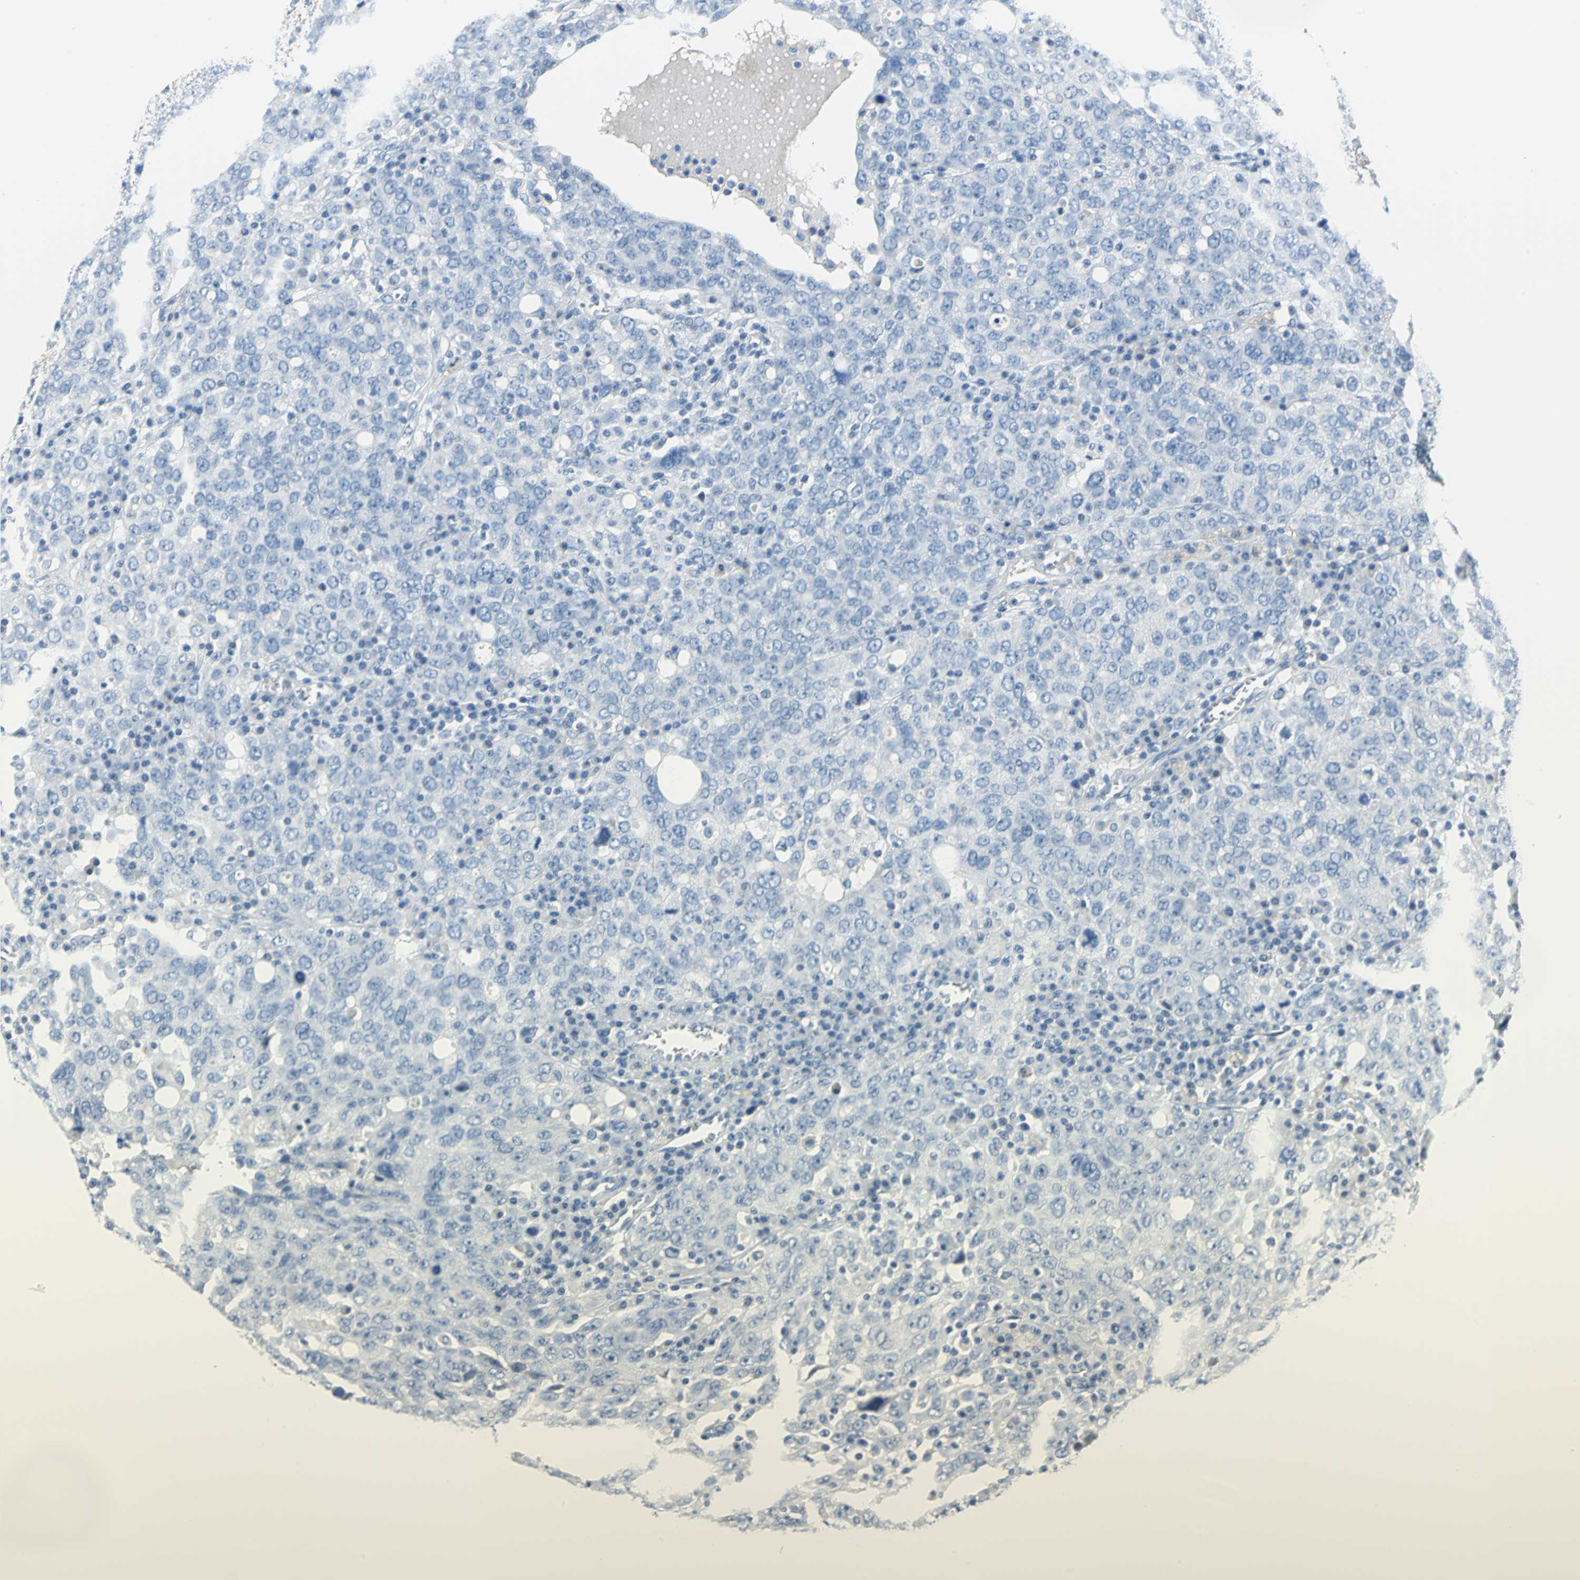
{"staining": {"intensity": "negative", "quantity": "none", "location": "none"}, "tissue": "ovarian cancer", "cell_type": "Tumor cells", "image_type": "cancer", "snomed": [{"axis": "morphology", "description": "Carcinoma, endometroid"}, {"axis": "topography", "description": "Ovary"}], "caption": "Tumor cells show no significant protein positivity in endometroid carcinoma (ovarian).", "gene": "PKLR", "patient": {"sex": "female", "age": 62}}